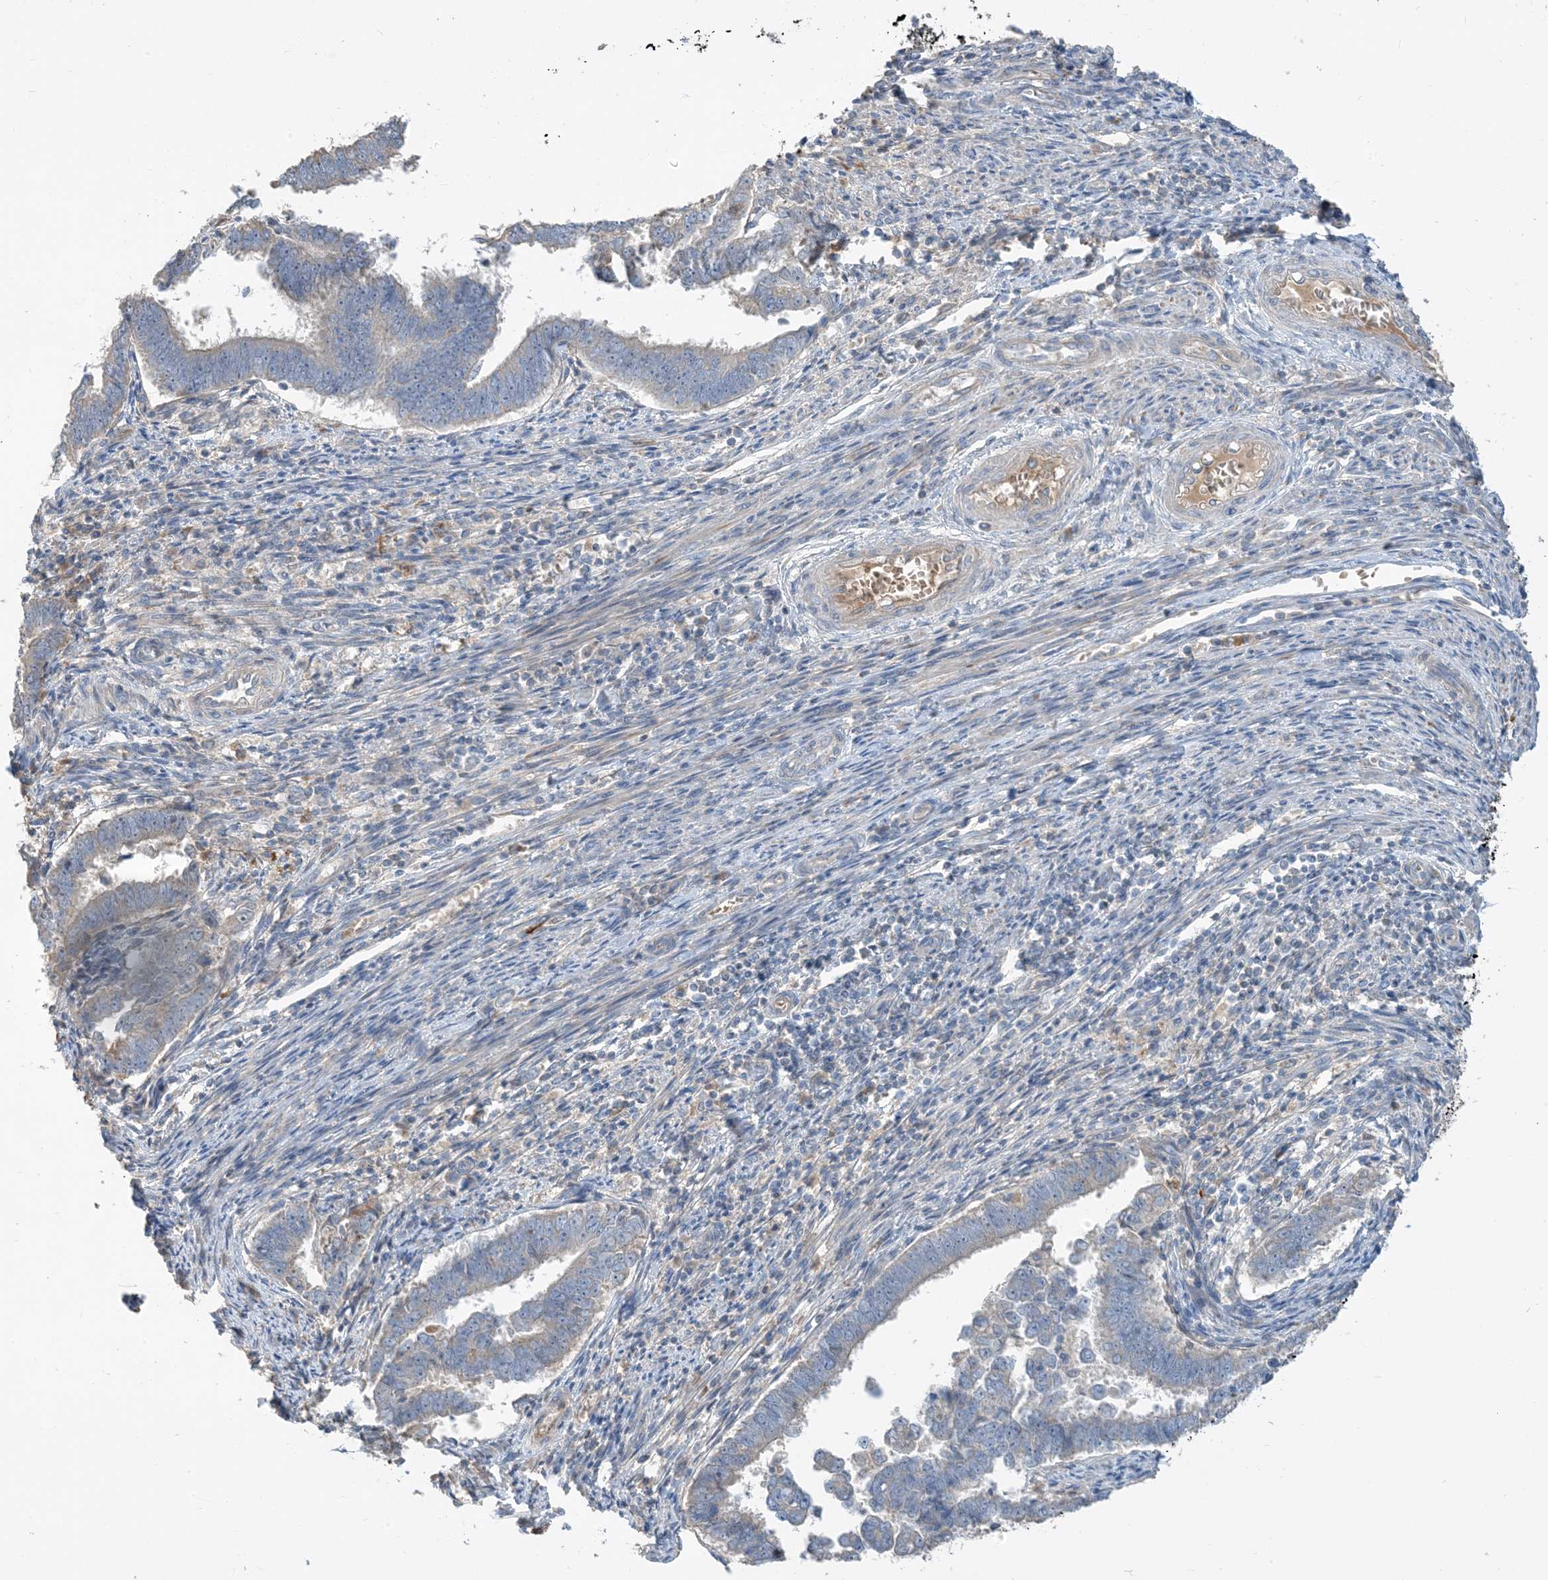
{"staining": {"intensity": "negative", "quantity": "none", "location": "none"}, "tissue": "endometrial cancer", "cell_type": "Tumor cells", "image_type": "cancer", "snomed": [{"axis": "morphology", "description": "Adenocarcinoma, NOS"}, {"axis": "topography", "description": "Endometrium"}], "caption": "Adenocarcinoma (endometrial) was stained to show a protein in brown. There is no significant expression in tumor cells.", "gene": "USP53", "patient": {"sex": "female", "age": 75}}